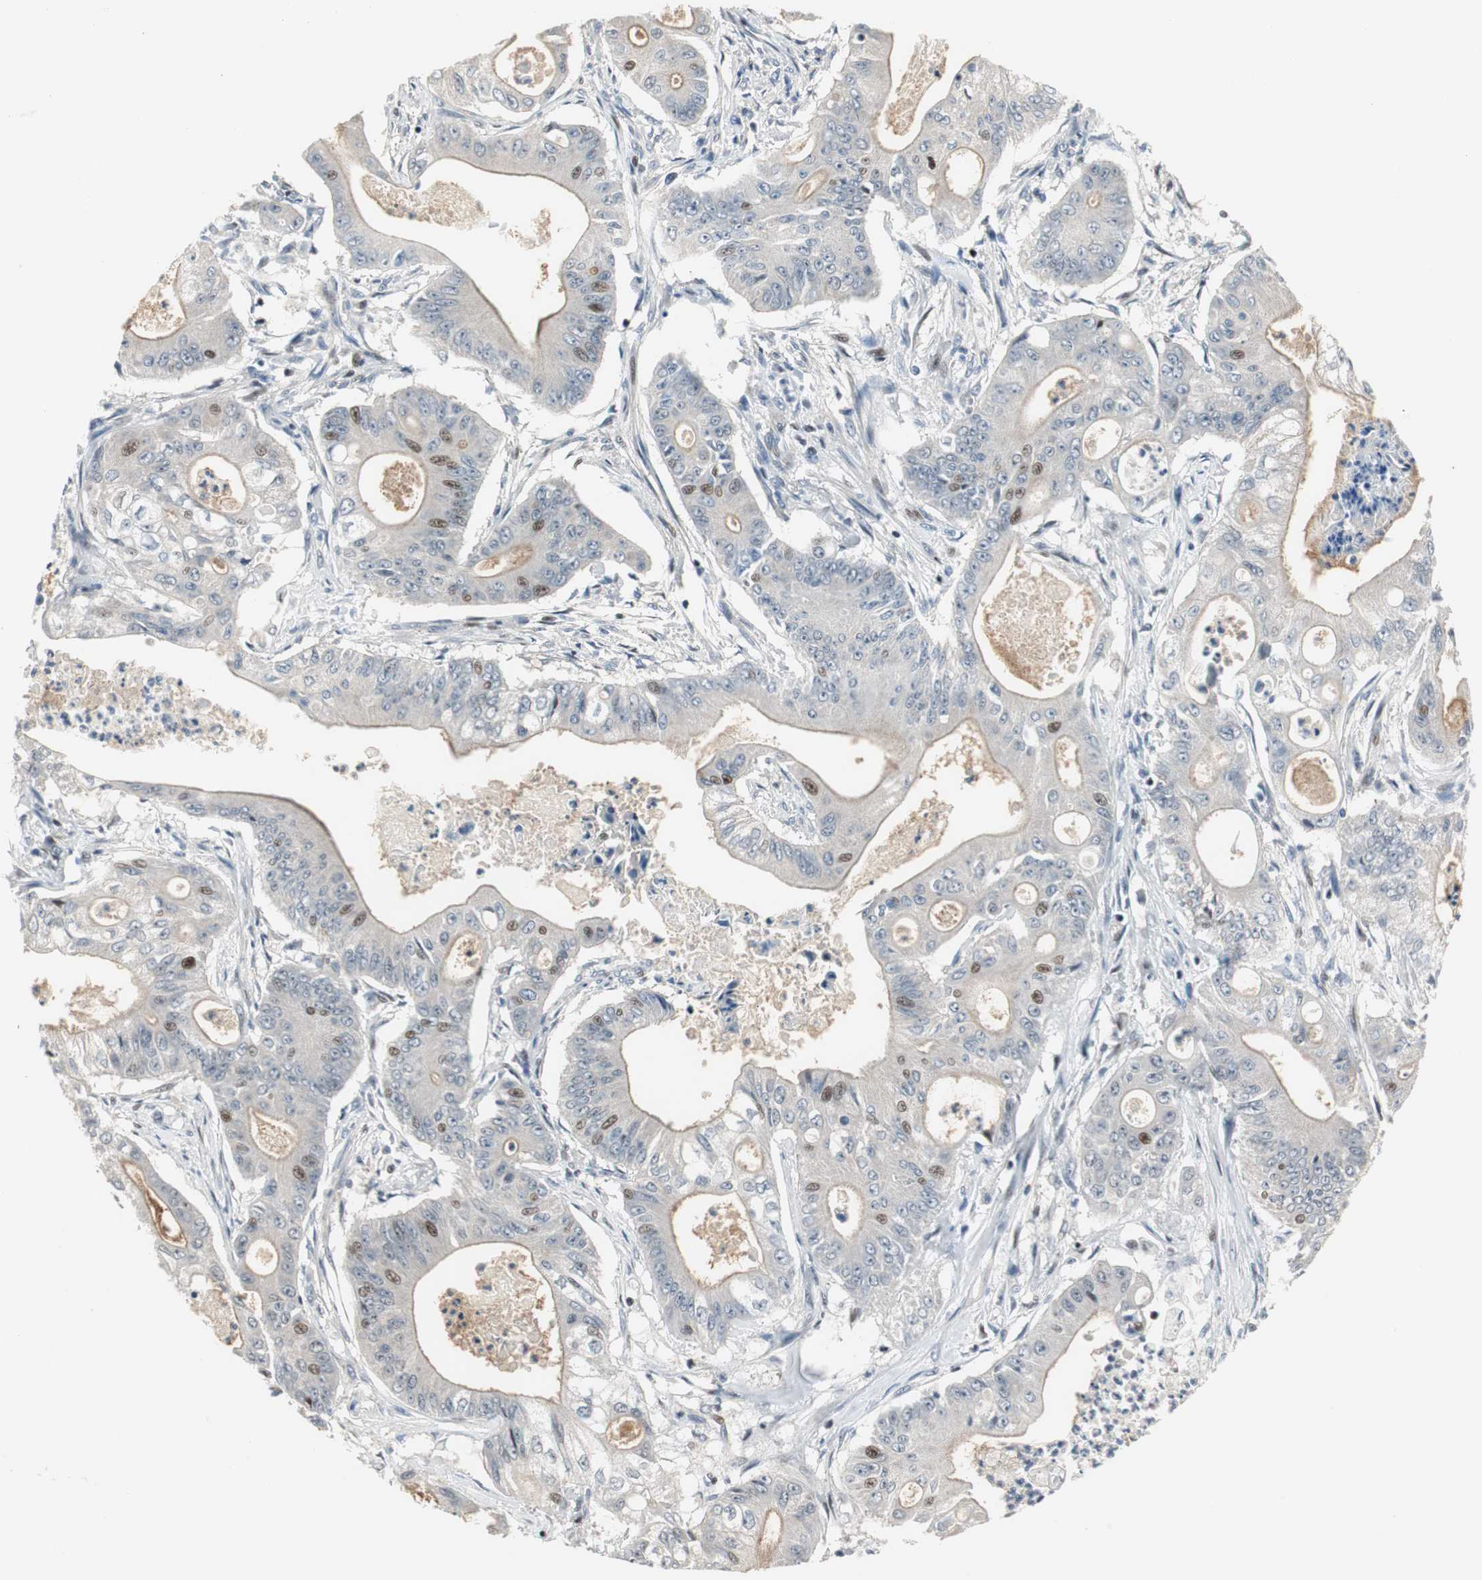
{"staining": {"intensity": "weak", "quantity": "<25%", "location": "nuclear"}, "tissue": "pancreatic cancer", "cell_type": "Tumor cells", "image_type": "cancer", "snomed": [{"axis": "morphology", "description": "Normal tissue, NOS"}, {"axis": "topography", "description": "Lymph node"}], "caption": "IHC image of neoplastic tissue: pancreatic cancer stained with DAB reveals no significant protein staining in tumor cells. (Immunohistochemistry (ihc), brightfield microscopy, high magnification).", "gene": "RAD1", "patient": {"sex": "male", "age": 62}}